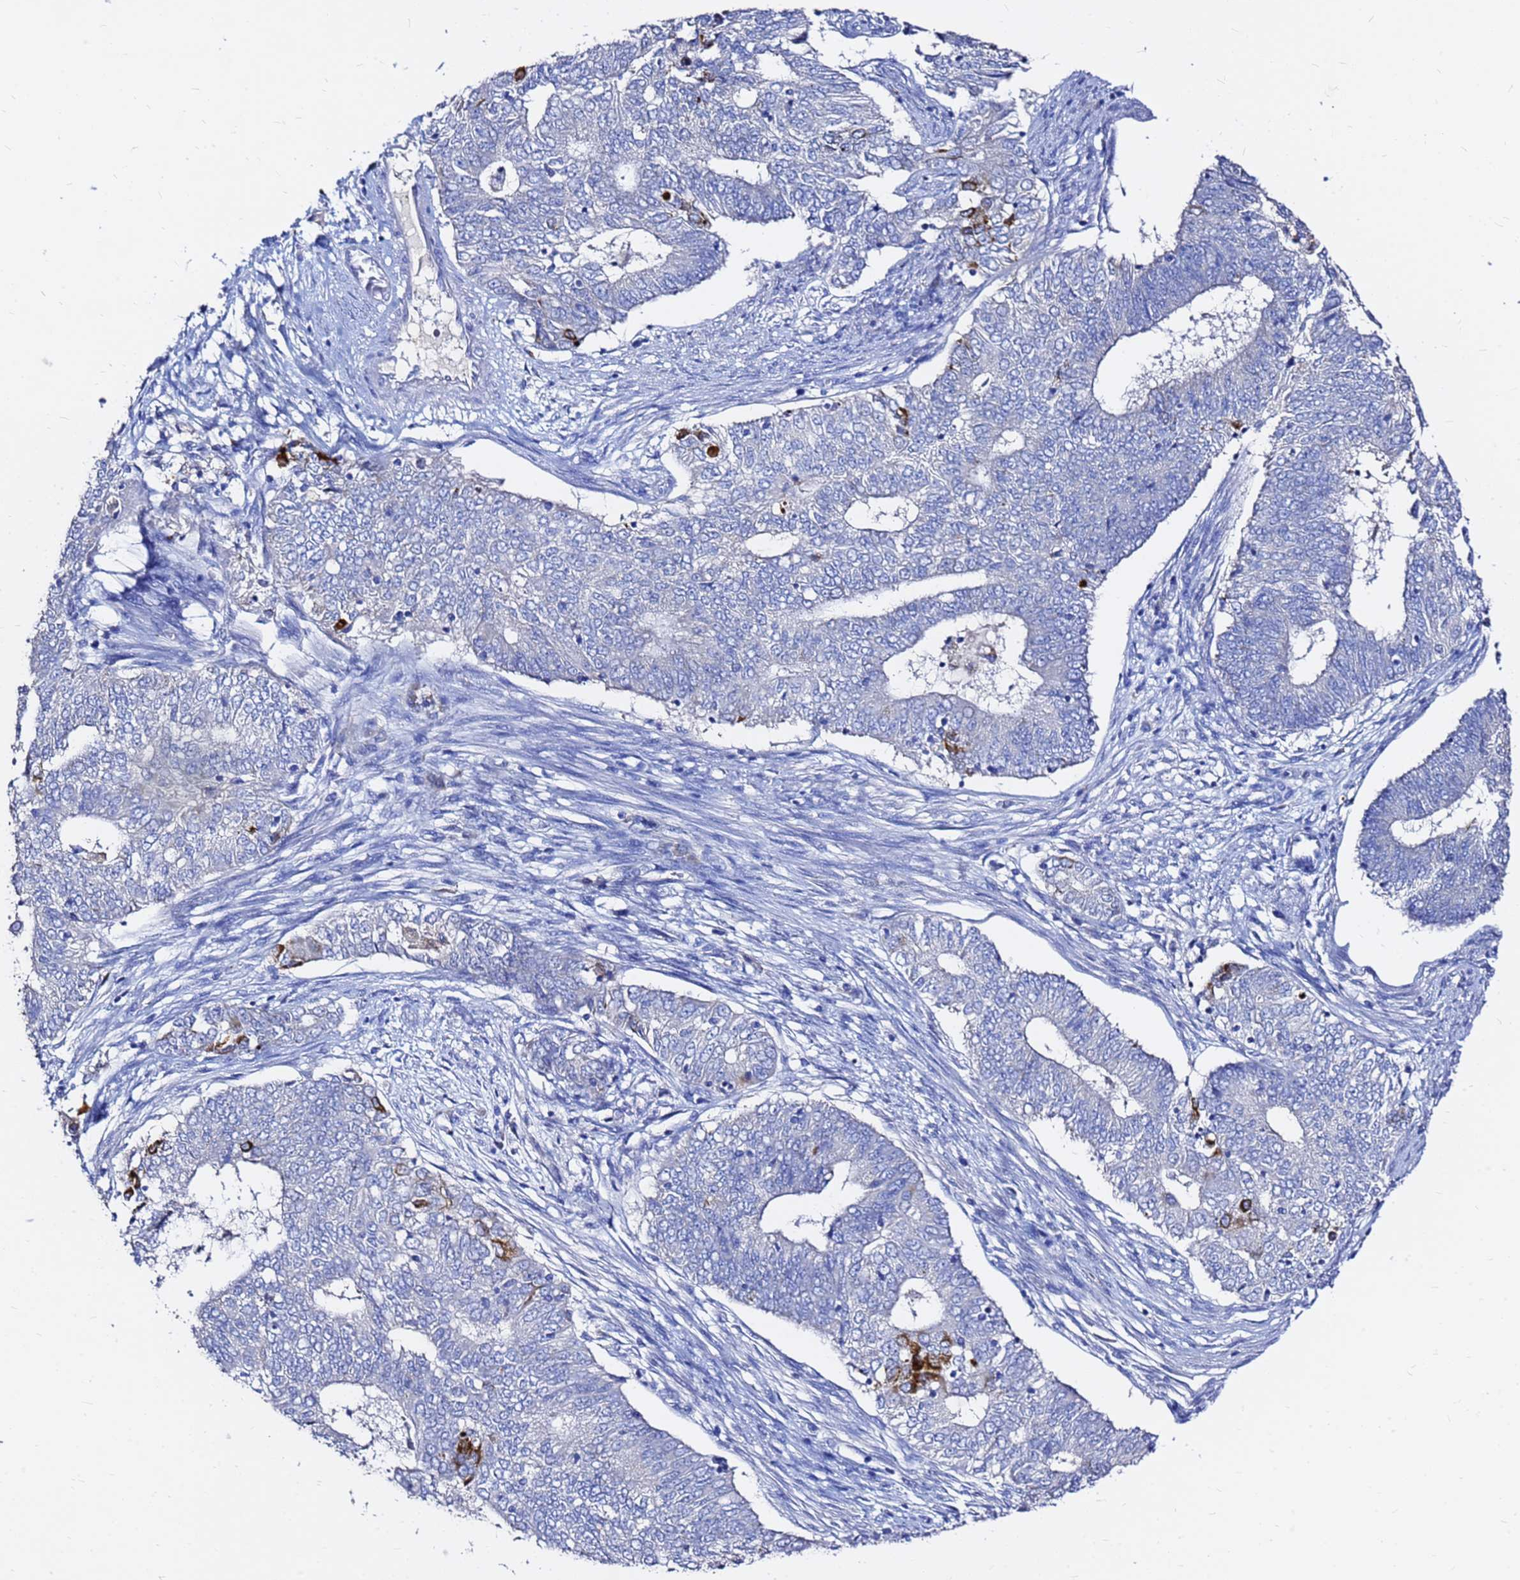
{"staining": {"intensity": "strong", "quantity": "<25%", "location": "cytoplasmic/membranous"}, "tissue": "endometrial cancer", "cell_type": "Tumor cells", "image_type": "cancer", "snomed": [{"axis": "morphology", "description": "Adenocarcinoma, NOS"}, {"axis": "topography", "description": "Endometrium"}], "caption": "Immunohistochemical staining of endometrial cancer displays medium levels of strong cytoplasmic/membranous positivity in about <25% of tumor cells. (DAB (3,3'-diaminobenzidine) = brown stain, brightfield microscopy at high magnification).", "gene": "FAM183A", "patient": {"sex": "female", "age": 62}}